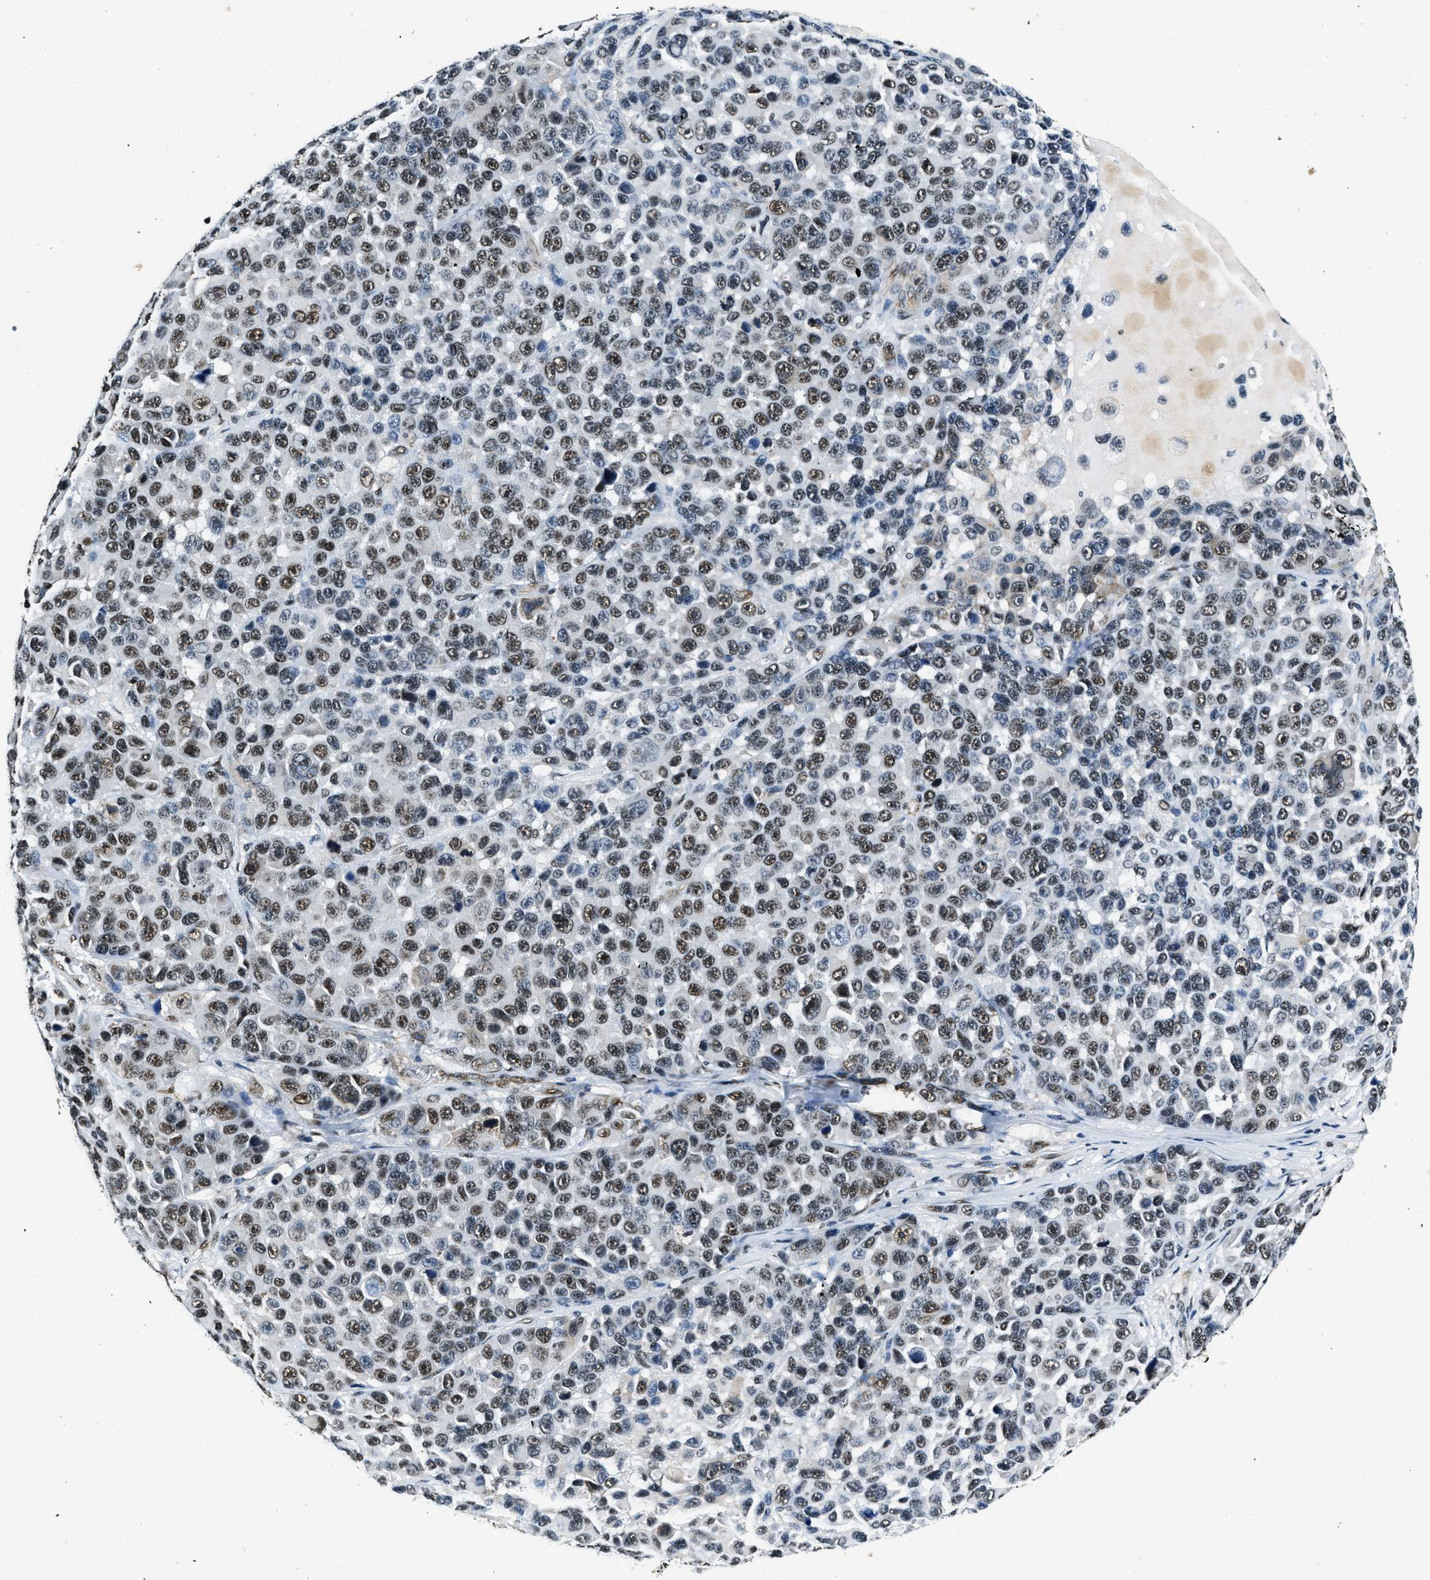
{"staining": {"intensity": "weak", "quantity": ">75%", "location": "nuclear"}, "tissue": "melanoma", "cell_type": "Tumor cells", "image_type": "cancer", "snomed": [{"axis": "morphology", "description": "Malignant melanoma, NOS"}, {"axis": "topography", "description": "Skin"}], "caption": "Human melanoma stained with a brown dye reveals weak nuclear positive staining in about >75% of tumor cells.", "gene": "CCNE1", "patient": {"sex": "male", "age": 53}}